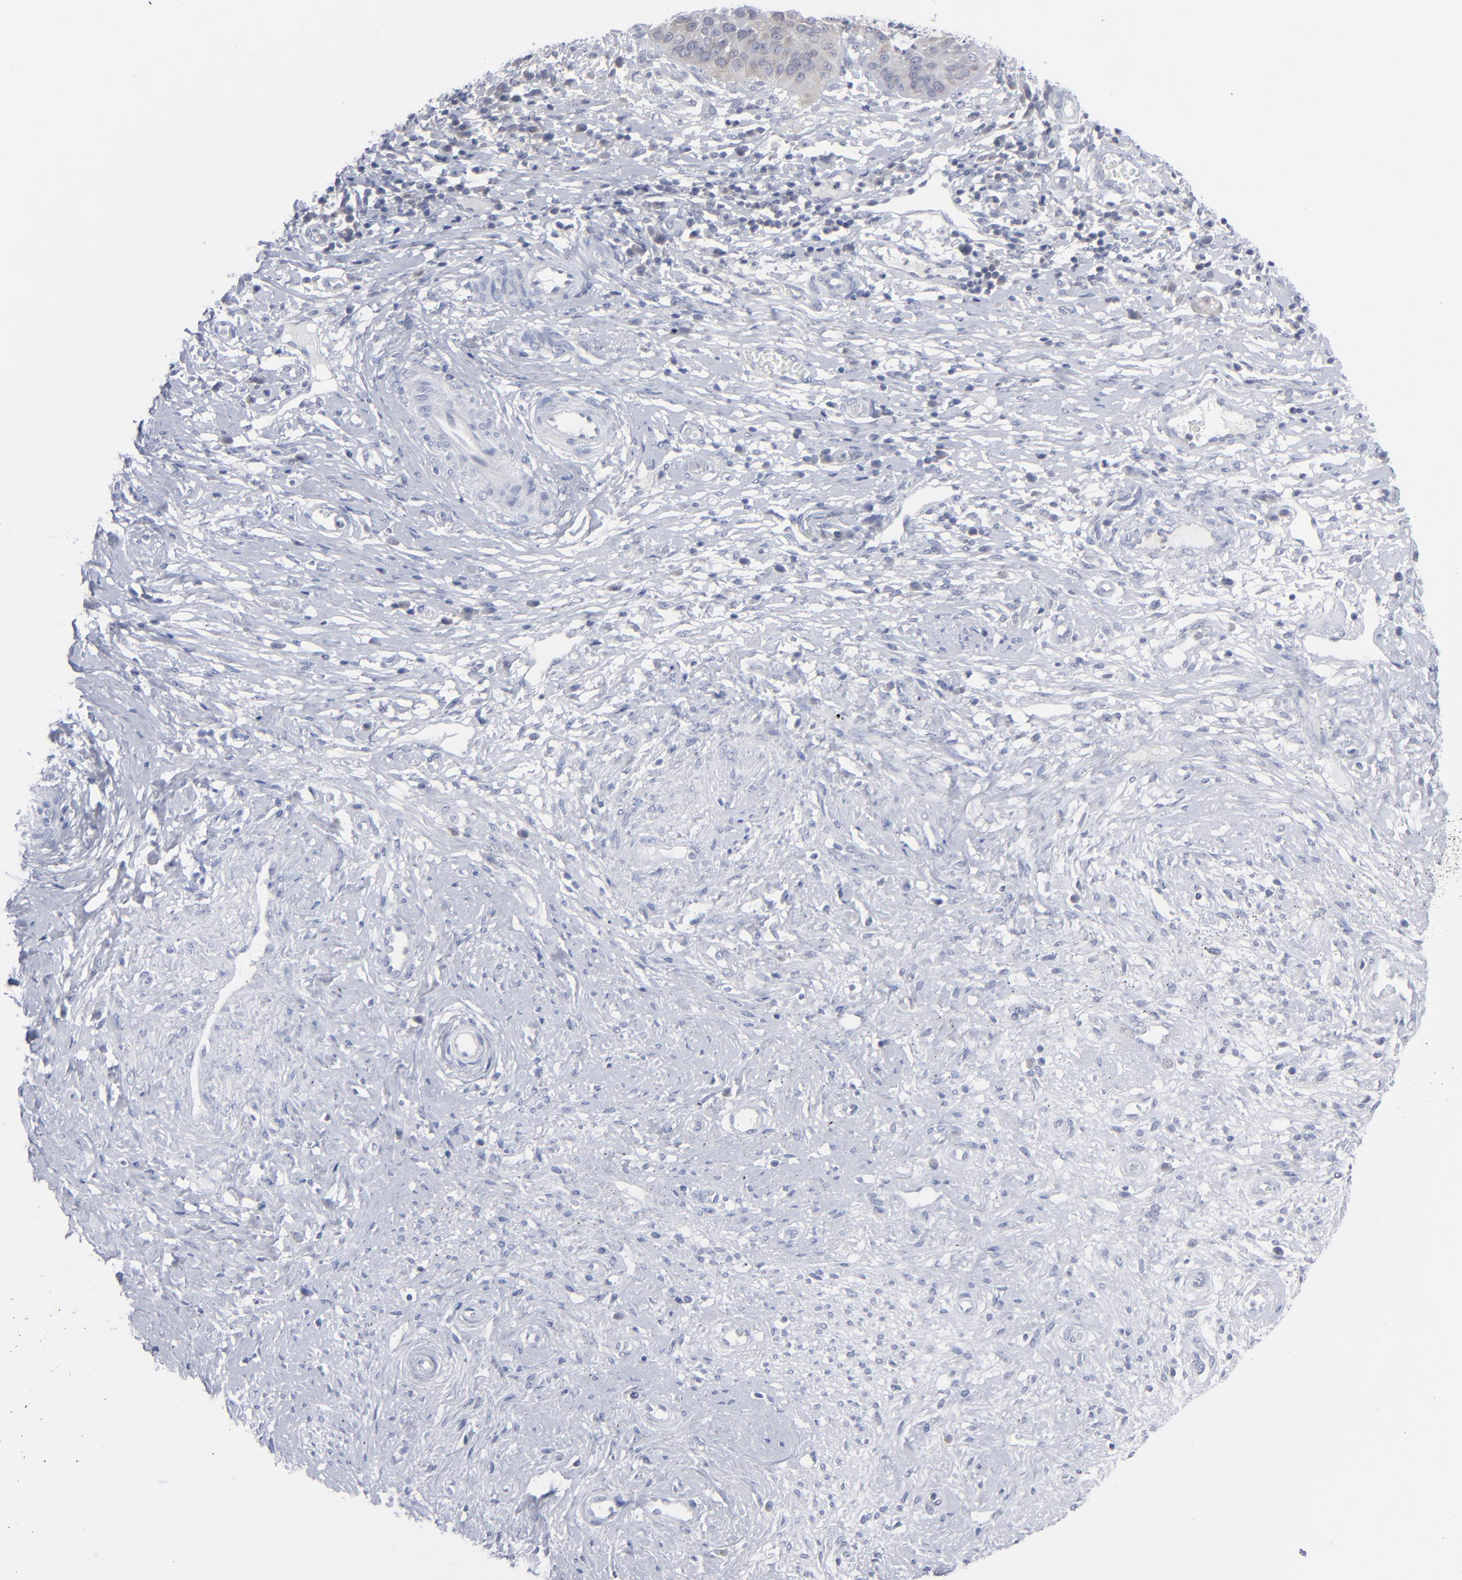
{"staining": {"intensity": "strong", "quantity": "<25%", "location": "cytoplasmic/membranous"}, "tissue": "cervical cancer", "cell_type": "Tumor cells", "image_type": "cancer", "snomed": [{"axis": "morphology", "description": "Normal tissue, NOS"}, {"axis": "morphology", "description": "Squamous cell carcinoma, NOS"}, {"axis": "topography", "description": "Cervix"}], "caption": "Protein expression analysis of cervical cancer displays strong cytoplasmic/membranous staining in about <25% of tumor cells. (Stains: DAB in brown, nuclei in blue, Microscopy: brightfield microscopy at high magnification).", "gene": "NUP88", "patient": {"sex": "female", "age": 39}}